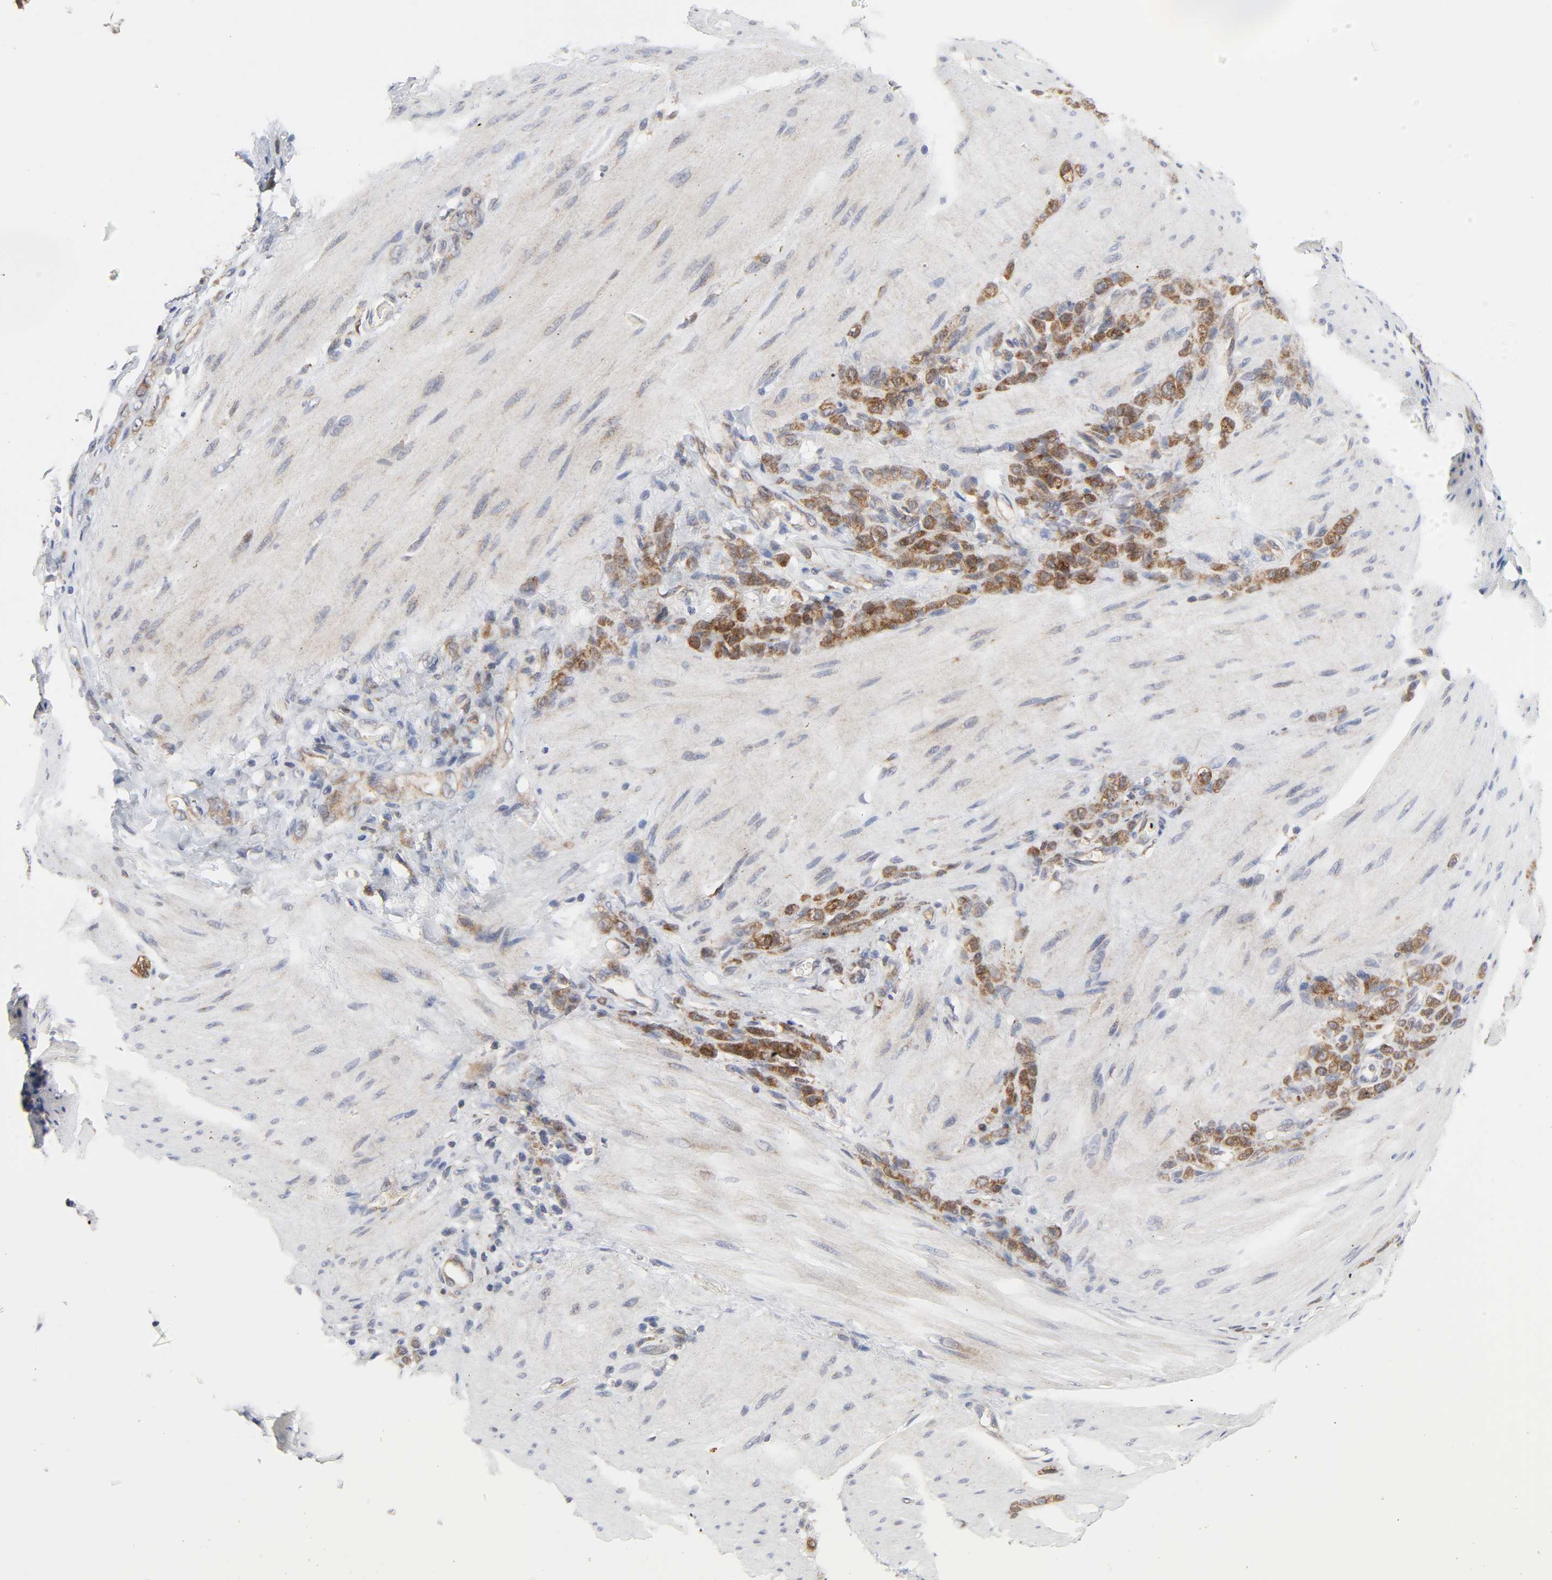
{"staining": {"intensity": "strong", "quantity": ">75%", "location": "cytoplasmic/membranous"}, "tissue": "stomach cancer", "cell_type": "Tumor cells", "image_type": "cancer", "snomed": [{"axis": "morphology", "description": "Adenocarcinoma, NOS"}, {"axis": "topography", "description": "Stomach"}], "caption": "Protein staining of stomach cancer tissue demonstrates strong cytoplasmic/membranous positivity in approximately >75% of tumor cells. The staining was performed using DAB (3,3'-diaminobenzidine), with brown indicating positive protein expression. Nuclei are stained blue with hematoxylin.", "gene": "BAX", "patient": {"sex": "male", "age": 82}}